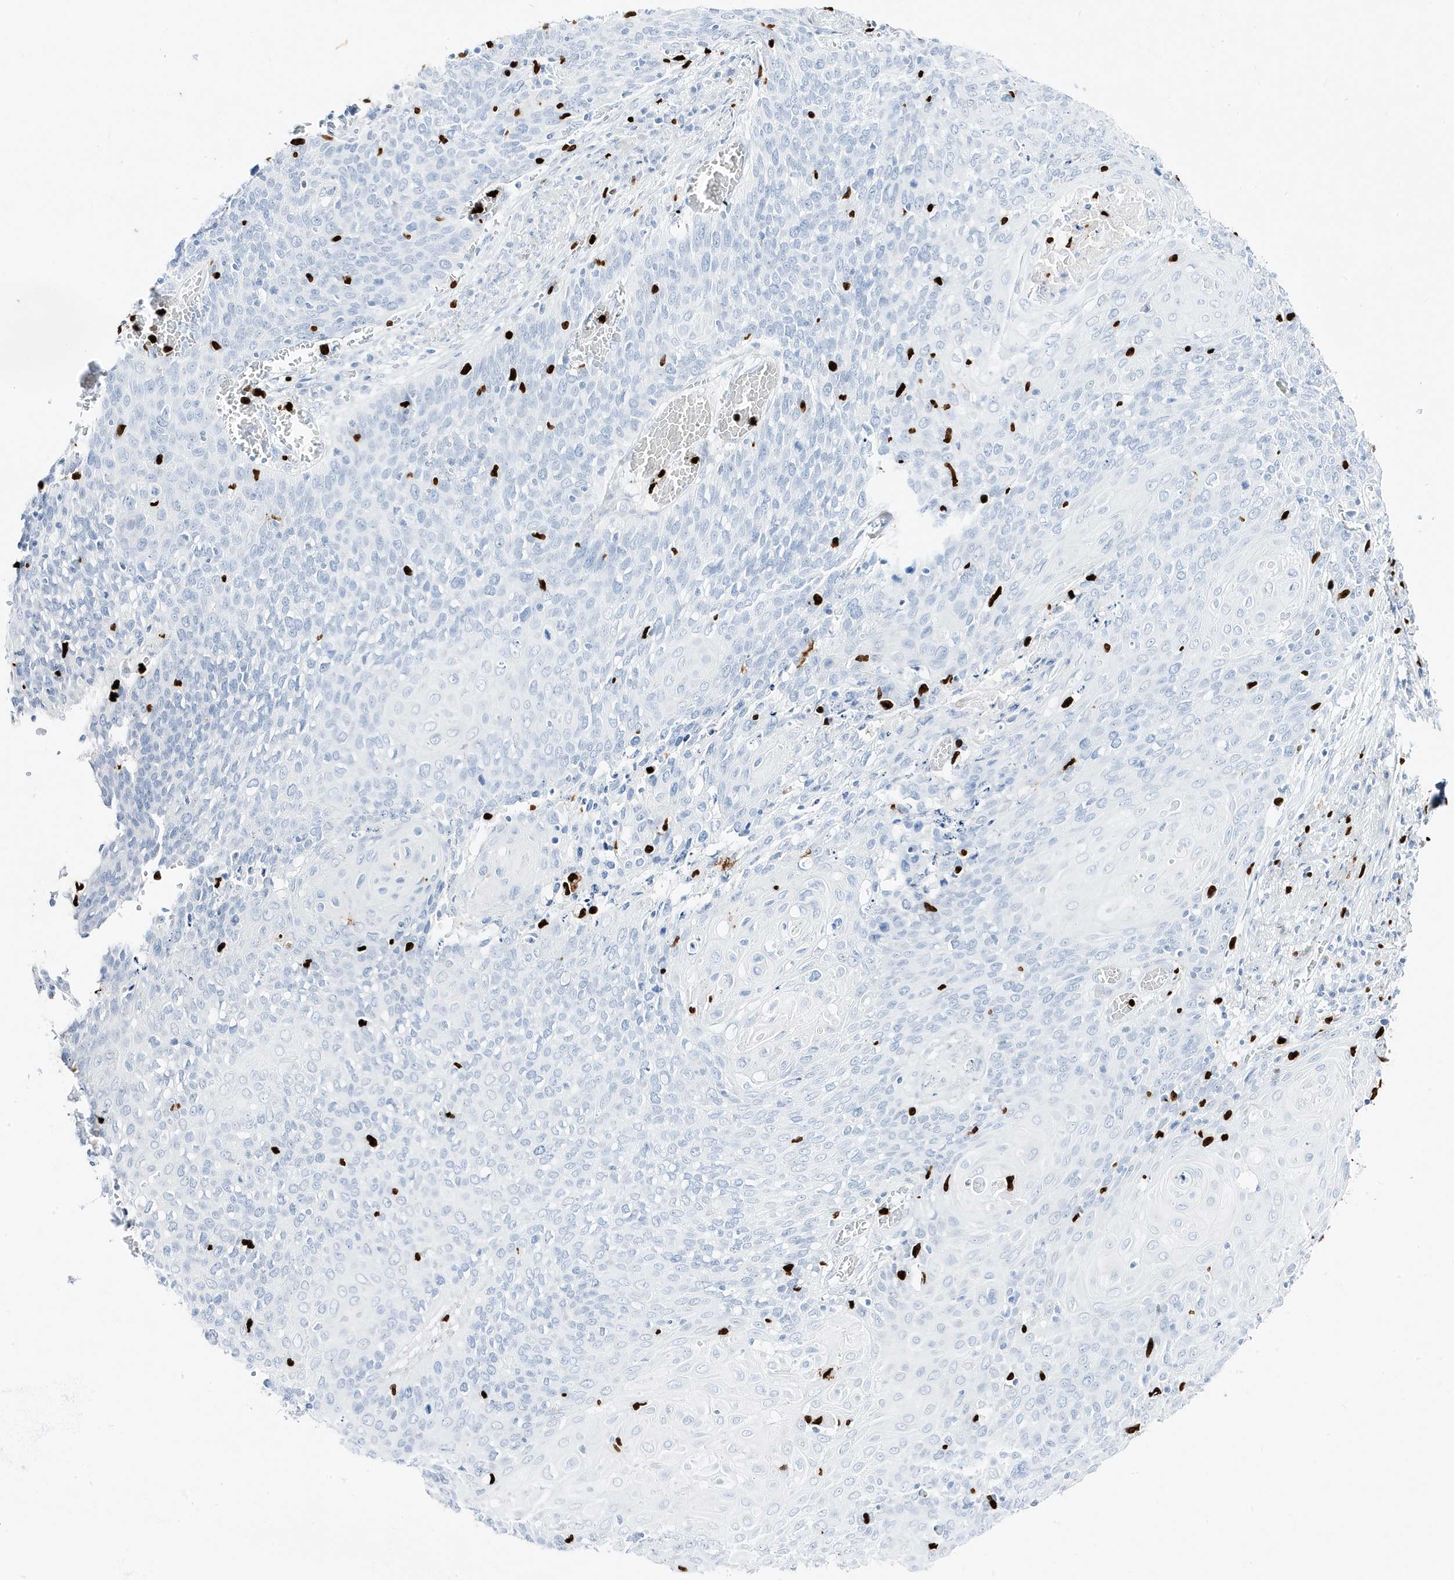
{"staining": {"intensity": "negative", "quantity": "none", "location": "none"}, "tissue": "cervical cancer", "cell_type": "Tumor cells", "image_type": "cancer", "snomed": [{"axis": "morphology", "description": "Squamous cell carcinoma, NOS"}, {"axis": "topography", "description": "Cervix"}], "caption": "Immunohistochemistry (IHC) histopathology image of neoplastic tissue: human squamous cell carcinoma (cervical) stained with DAB displays no significant protein positivity in tumor cells. (DAB (3,3'-diaminobenzidine) immunohistochemistry, high magnification).", "gene": "MNDA", "patient": {"sex": "female", "age": 39}}